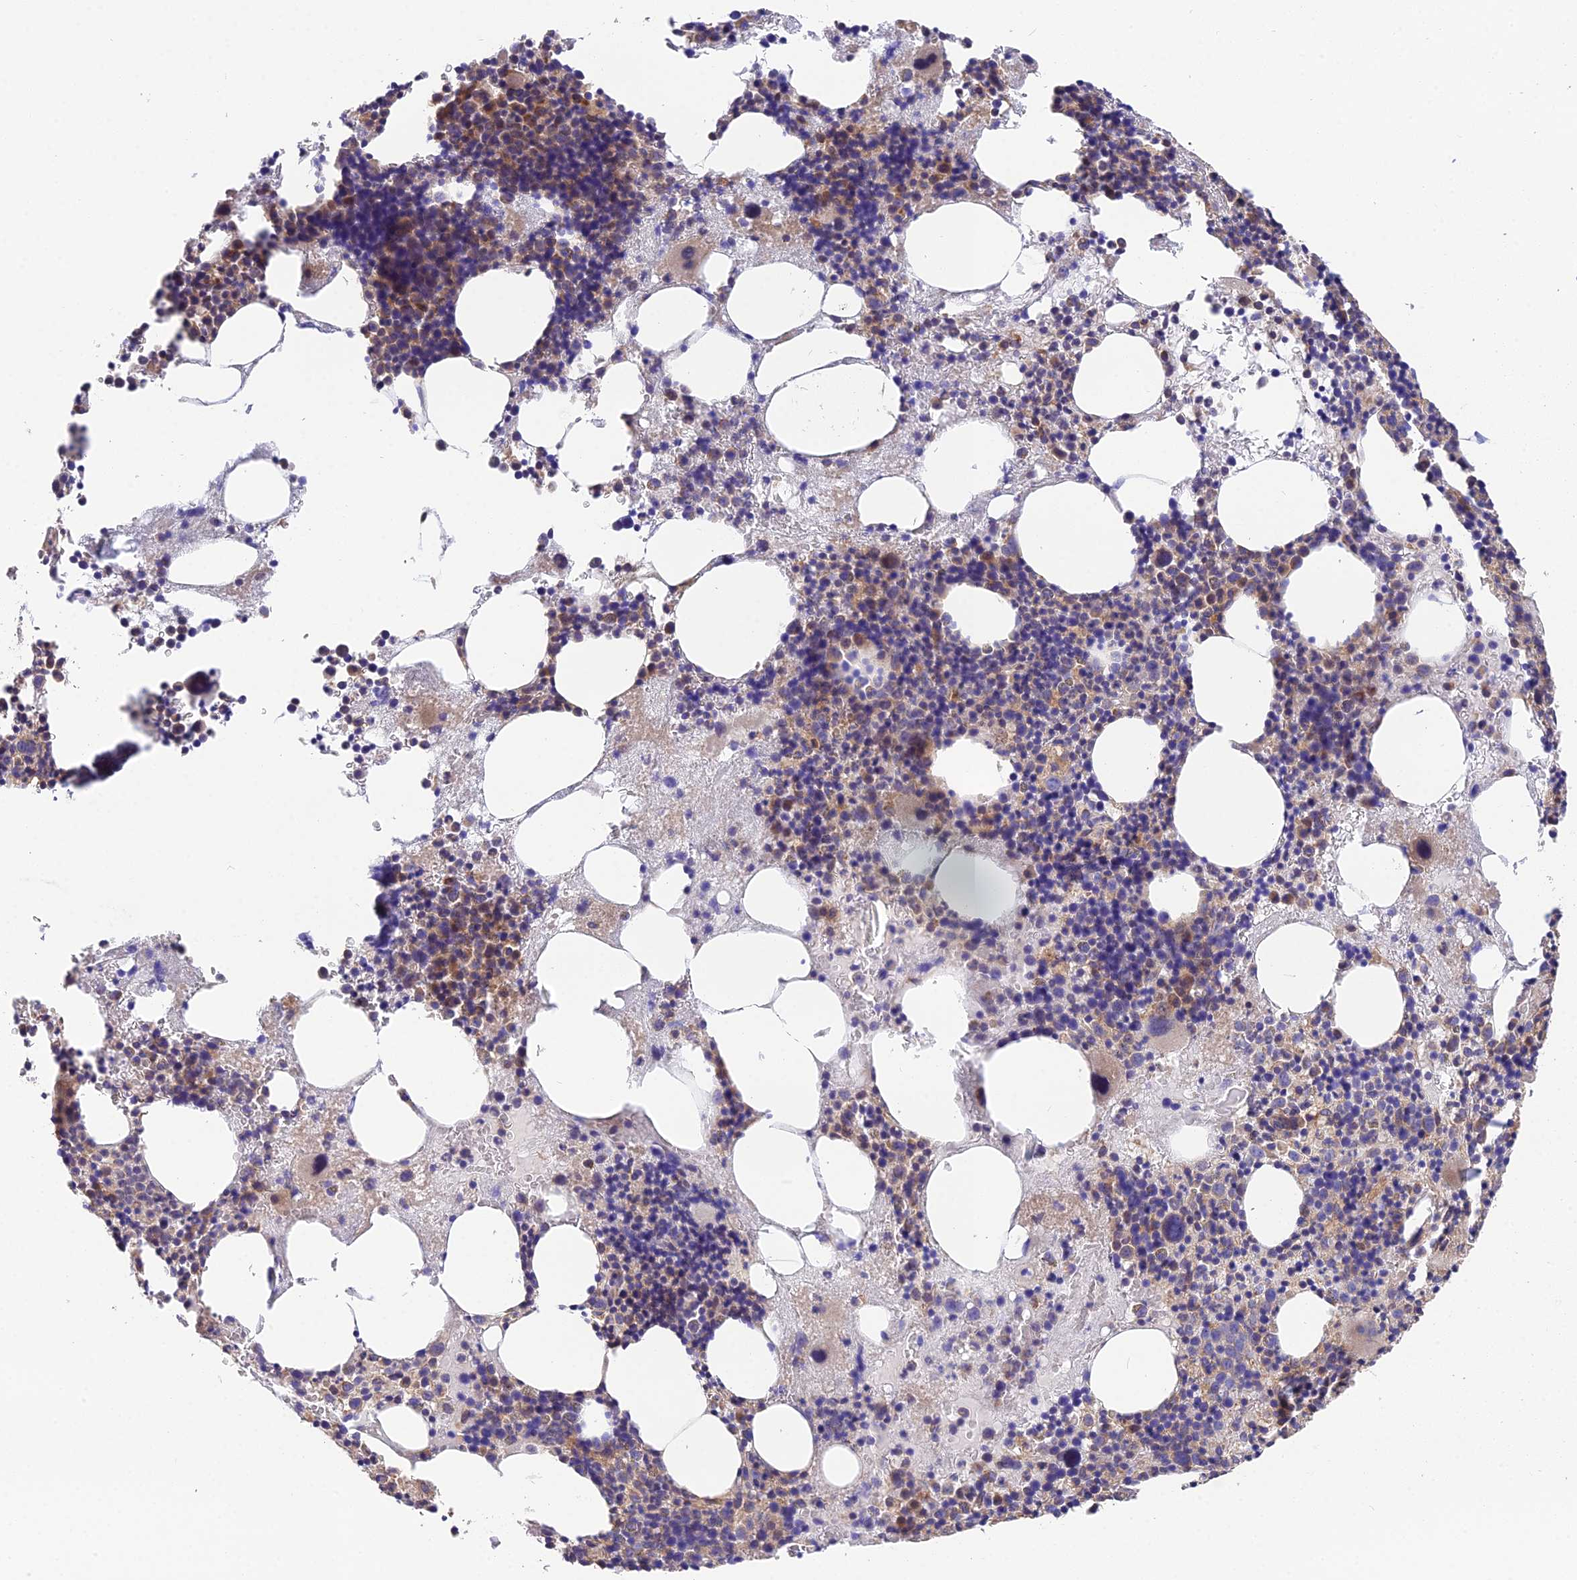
{"staining": {"intensity": "moderate", "quantity": "<25%", "location": "cytoplasmic/membranous"}, "tissue": "bone marrow", "cell_type": "Hematopoietic cells", "image_type": "normal", "snomed": [{"axis": "morphology", "description": "Normal tissue, NOS"}, {"axis": "topography", "description": "Bone marrow"}], "caption": "Benign bone marrow shows moderate cytoplasmic/membranous positivity in approximately <25% of hematopoietic cells, visualized by immunohistochemistry. (Stains: DAB in brown, nuclei in blue, Microscopy: brightfield microscopy at high magnification).", "gene": "BLOC1S4", "patient": {"sex": "male", "age": 75}}